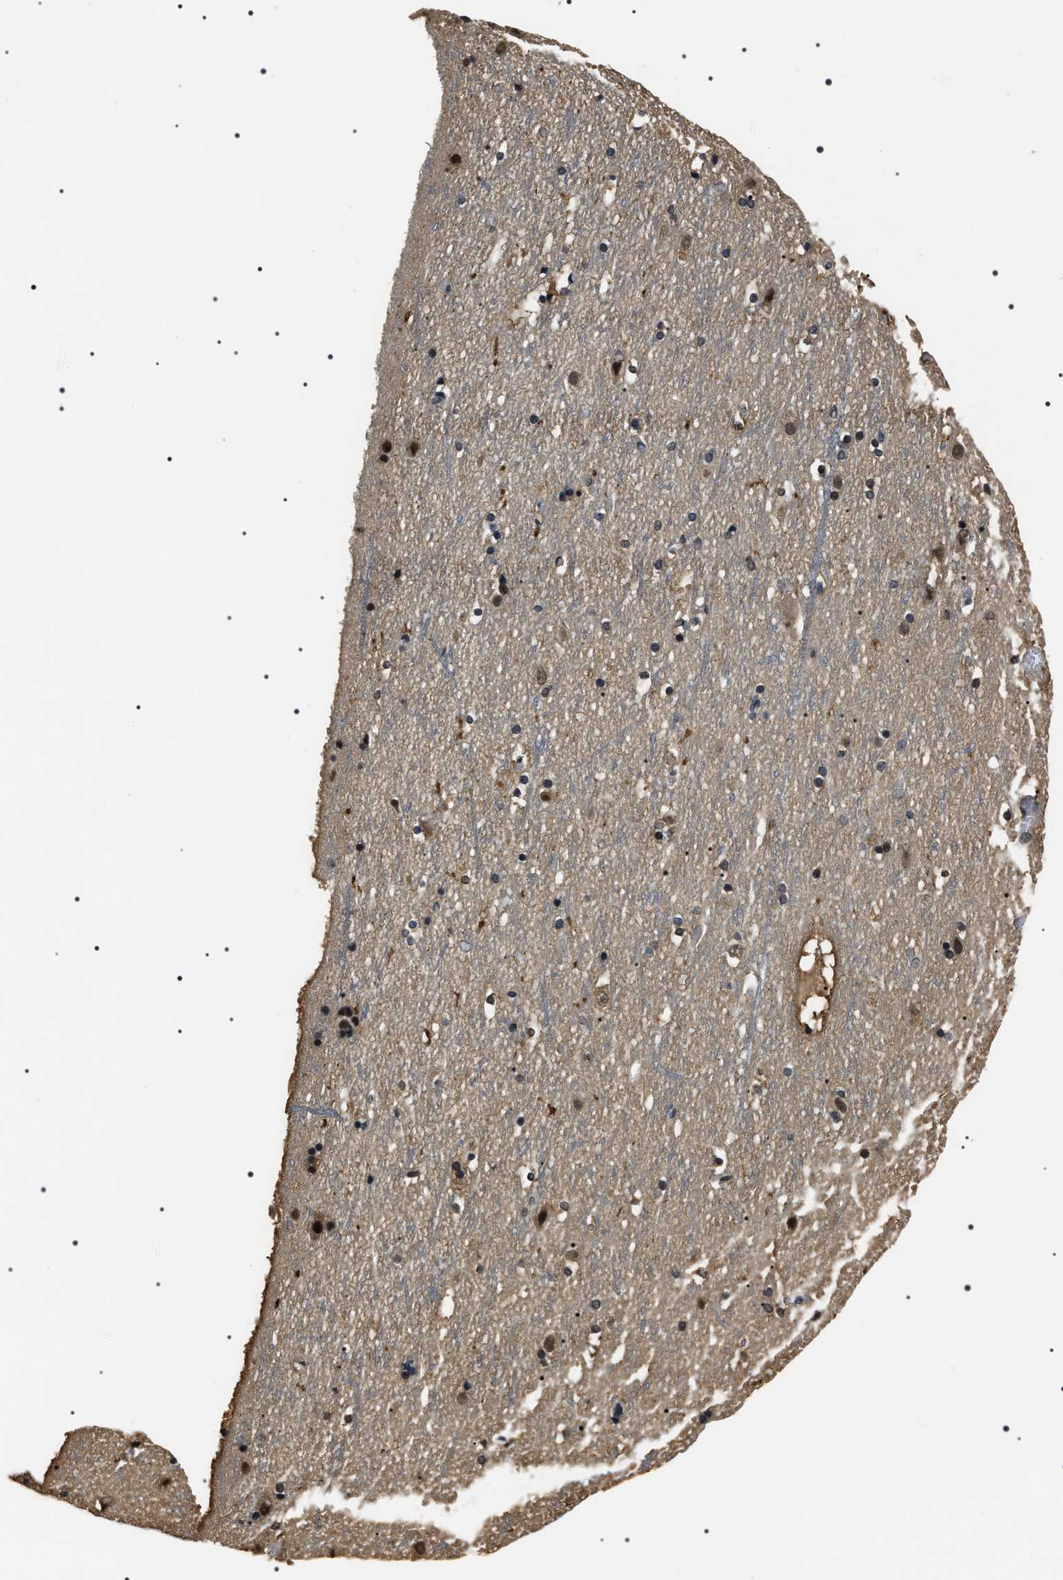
{"staining": {"intensity": "weak", "quantity": ">75%", "location": "cytoplasmic/membranous"}, "tissue": "cerebral cortex", "cell_type": "Endothelial cells", "image_type": "normal", "snomed": [{"axis": "morphology", "description": "Normal tissue, NOS"}, {"axis": "topography", "description": "Cerebral cortex"}], "caption": "Benign cerebral cortex was stained to show a protein in brown. There is low levels of weak cytoplasmic/membranous positivity in about >75% of endothelial cells. The staining was performed using DAB to visualize the protein expression in brown, while the nuclei were stained in blue with hematoxylin (Magnification: 20x).", "gene": "ARHGAP22", "patient": {"sex": "male", "age": 45}}